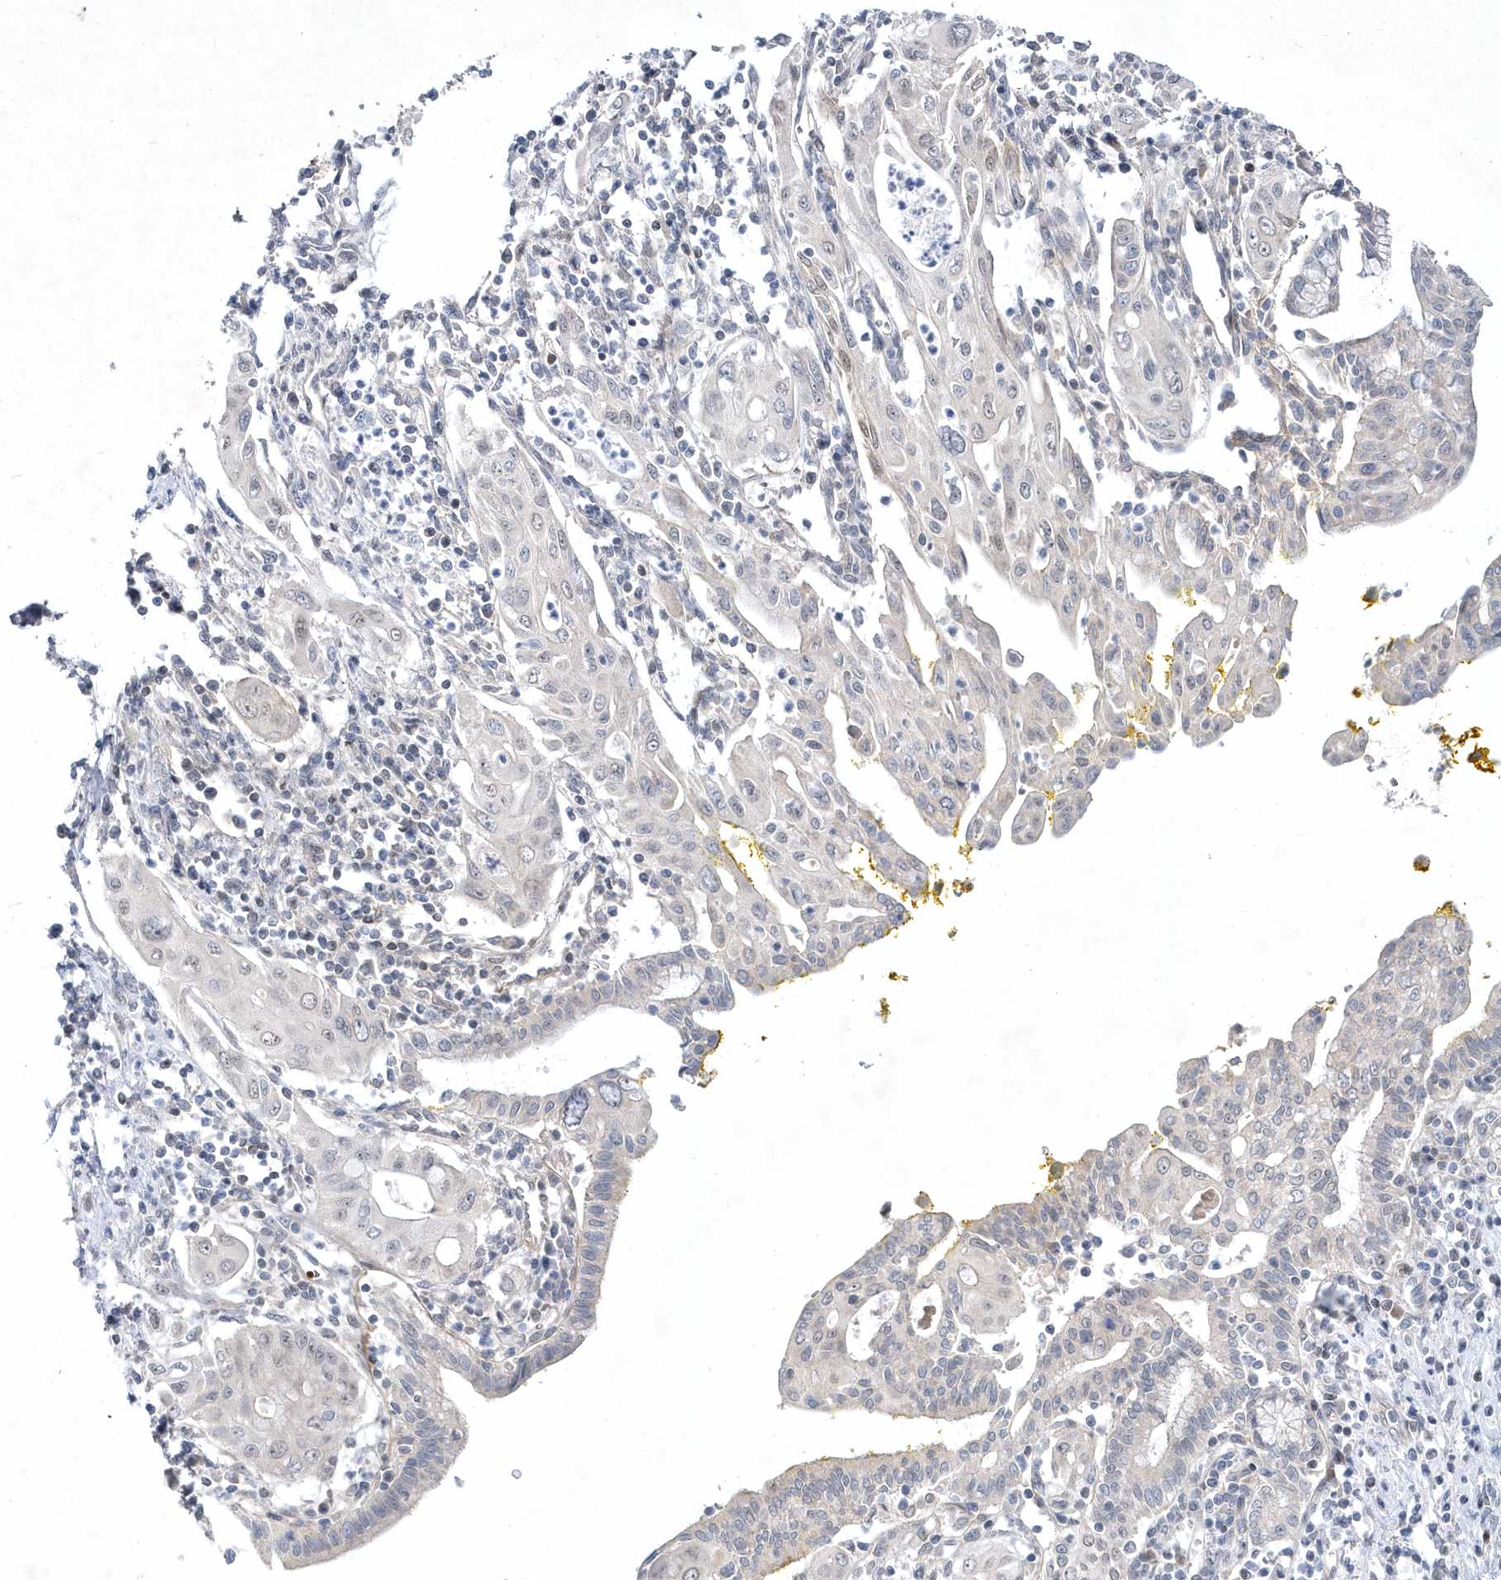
{"staining": {"intensity": "negative", "quantity": "none", "location": "none"}, "tissue": "pancreatic cancer", "cell_type": "Tumor cells", "image_type": "cancer", "snomed": [{"axis": "morphology", "description": "Adenocarcinoma, NOS"}, {"axis": "topography", "description": "Pancreas"}], "caption": "Immunohistochemical staining of human pancreatic cancer (adenocarcinoma) demonstrates no significant positivity in tumor cells.", "gene": "ZNF875", "patient": {"sex": "male", "age": 58}}